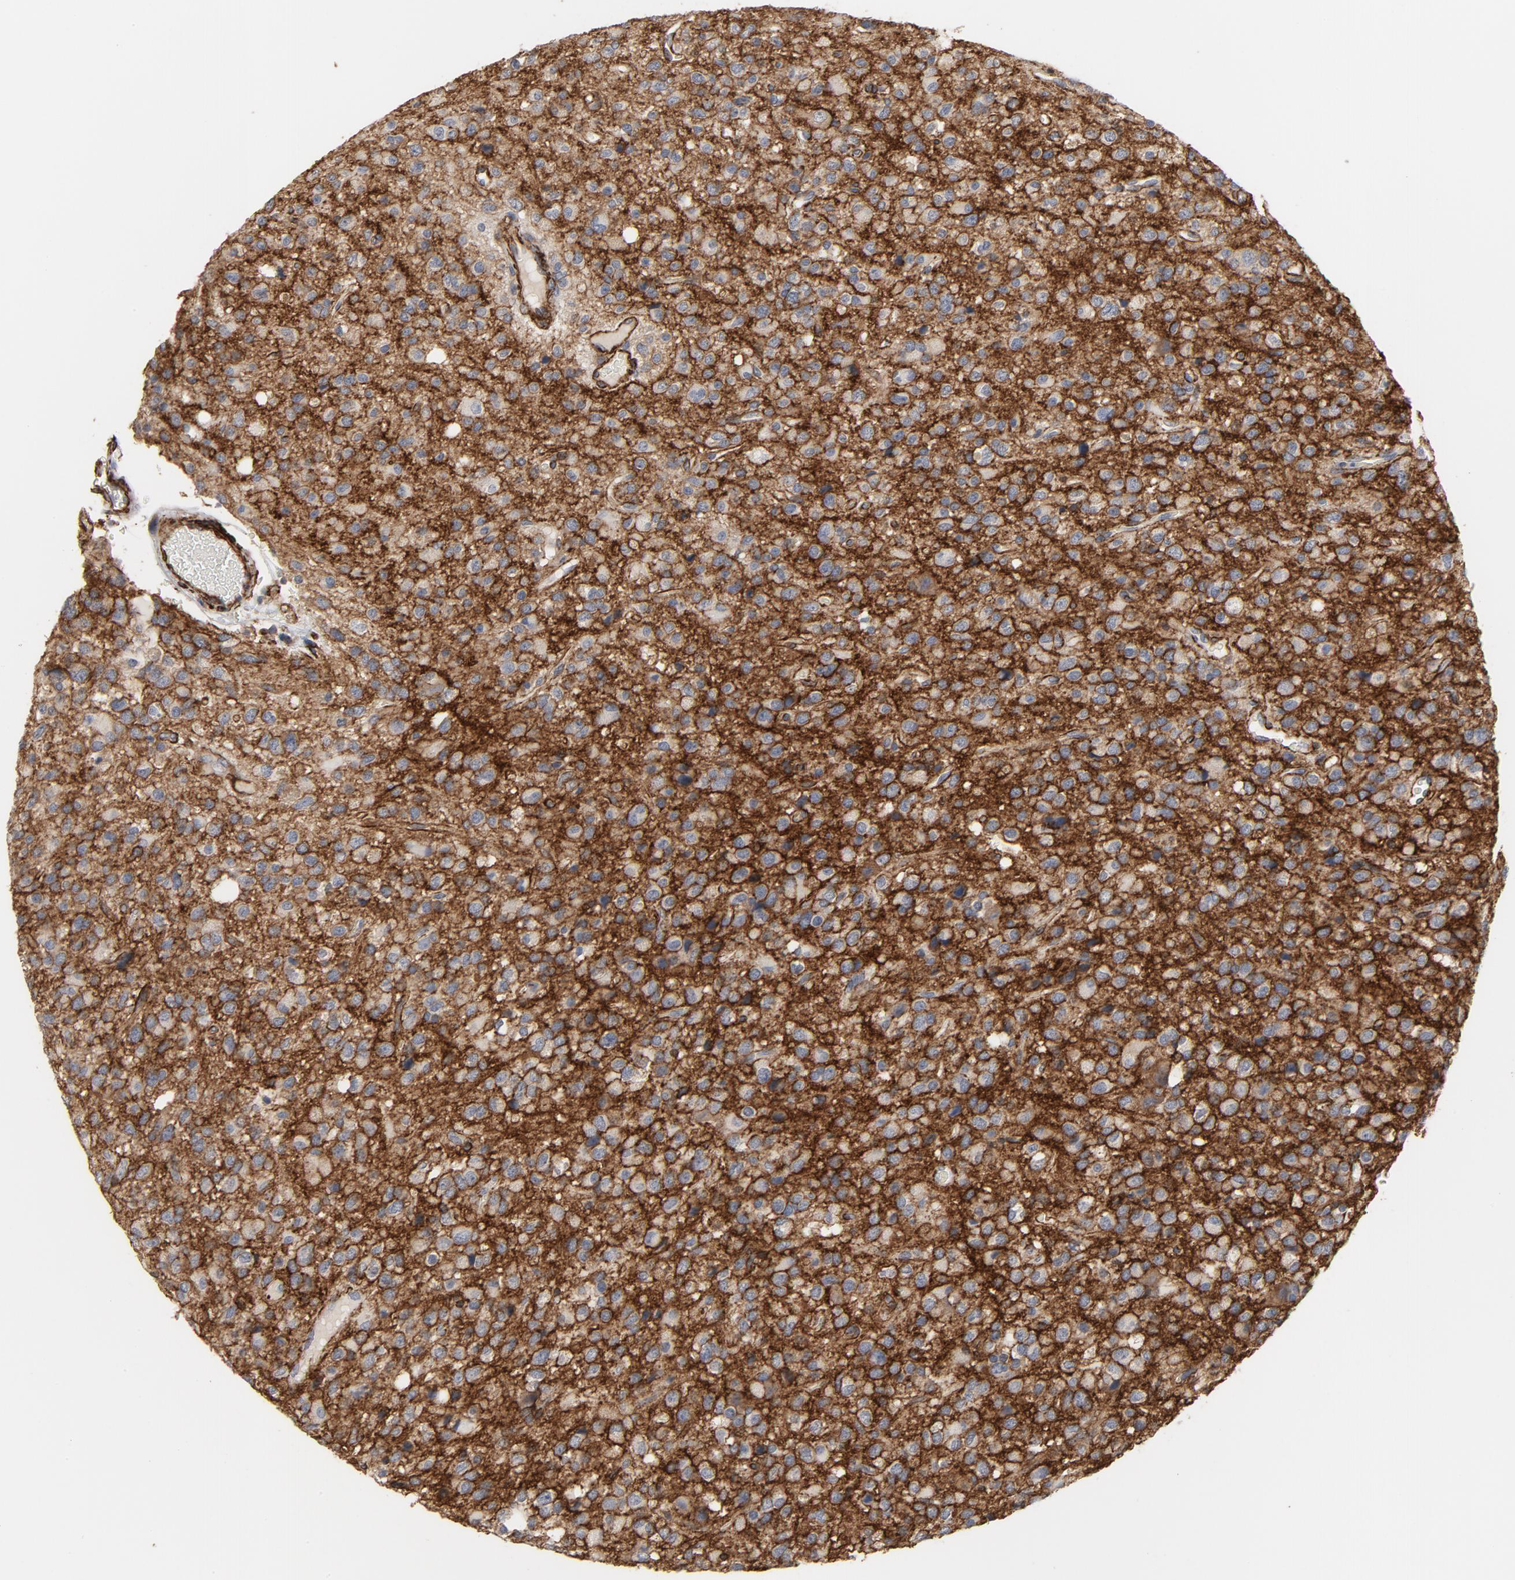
{"staining": {"intensity": "negative", "quantity": "none", "location": "none"}, "tissue": "glioma", "cell_type": "Tumor cells", "image_type": "cancer", "snomed": [{"axis": "morphology", "description": "Glioma, malignant, High grade"}, {"axis": "topography", "description": "Brain"}], "caption": "A micrograph of human glioma is negative for staining in tumor cells. The staining was performed using DAB (3,3'-diaminobenzidine) to visualize the protein expression in brown, while the nuclei were stained in blue with hematoxylin (Magnification: 20x).", "gene": "GNG2", "patient": {"sex": "male", "age": 47}}